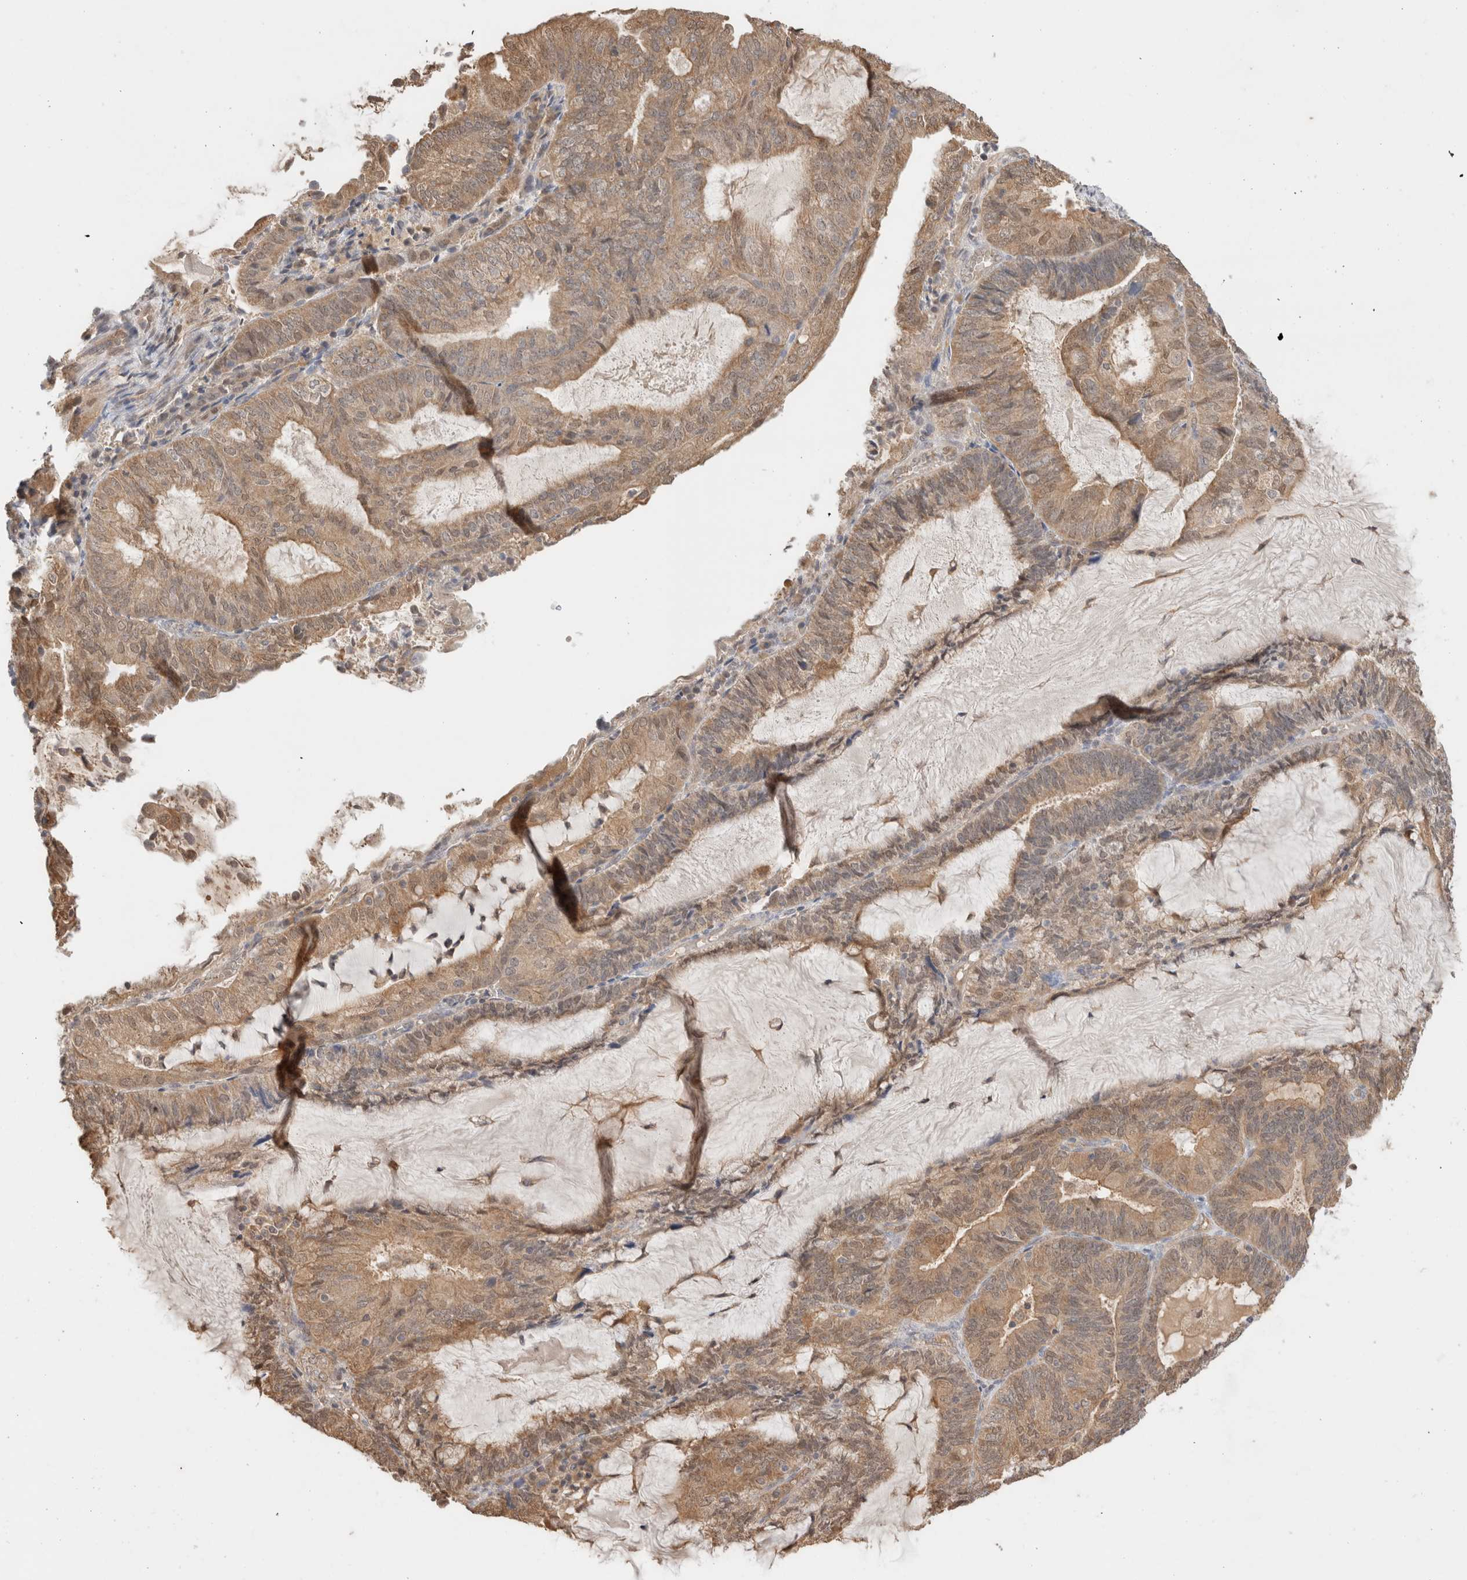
{"staining": {"intensity": "weak", "quantity": ">75%", "location": "cytoplasmic/membranous"}, "tissue": "endometrial cancer", "cell_type": "Tumor cells", "image_type": "cancer", "snomed": [{"axis": "morphology", "description": "Adenocarcinoma, NOS"}, {"axis": "topography", "description": "Endometrium"}], "caption": "Protein staining of endometrial adenocarcinoma tissue exhibits weak cytoplasmic/membranous staining in approximately >75% of tumor cells. (Stains: DAB (3,3'-diaminobenzidine) in brown, nuclei in blue, Microscopy: brightfield microscopy at high magnification).", "gene": "CA13", "patient": {"sex": "female", "age": 81}}